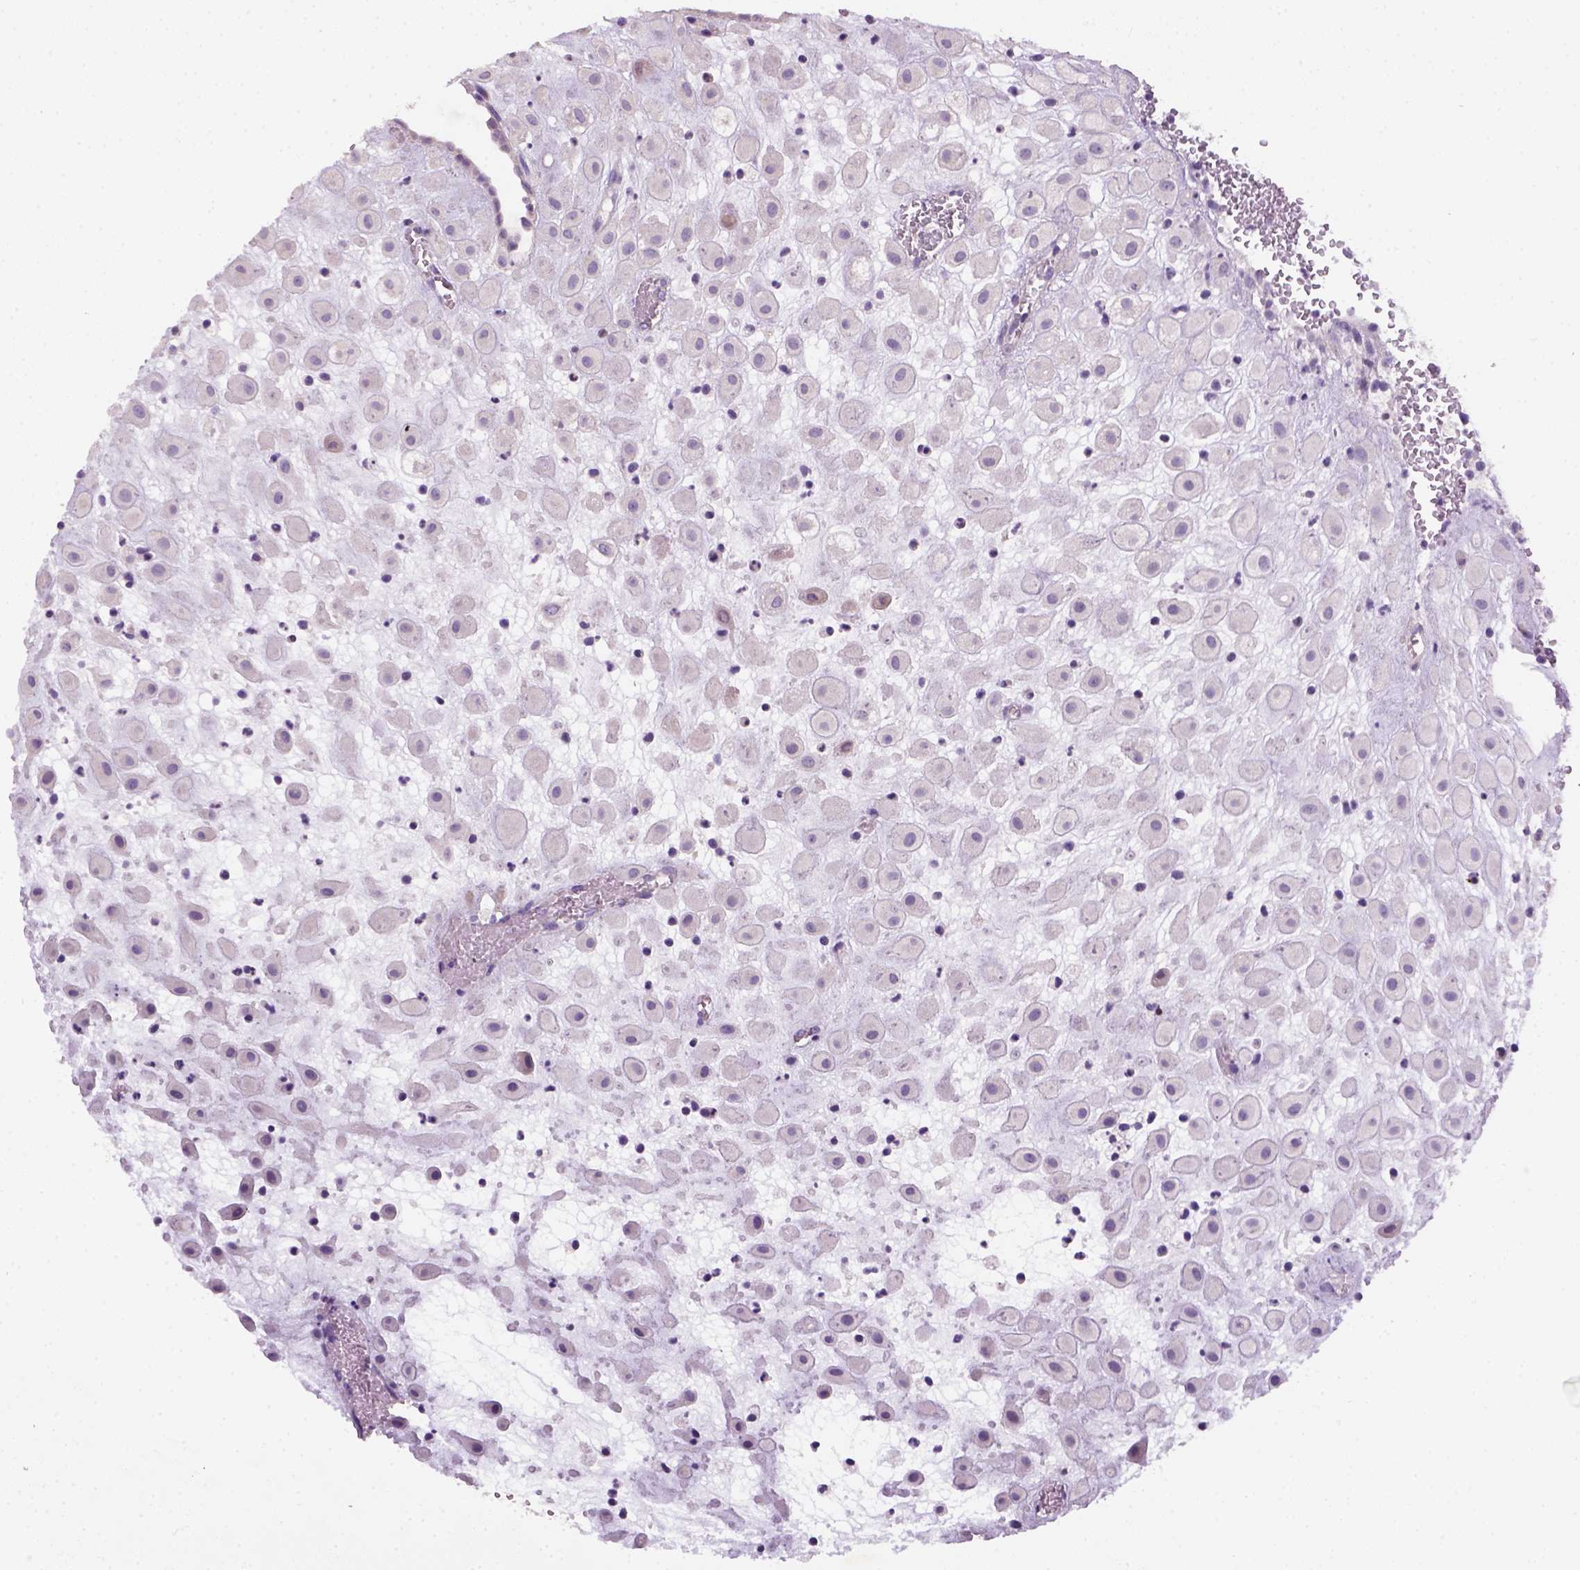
{"staining": {"intensity": "negative", "quantity": "none", "location": "none"}, "tissue": "placenta", "cell_type": "Decidual cells", "image_type": "normal", "snomed": [{"axis": "morphology", "description": "Normal tissue, NOS"}, {"axis": "topography", "description": "Placenta"}], "caption": "This is a photomicrograph of immunohistochemistry (IHC) staining of normal placenta, which shows no expression in decidual cells.", "gene": "NUDT6", "patient": {"sex": "female", "age": 24}}